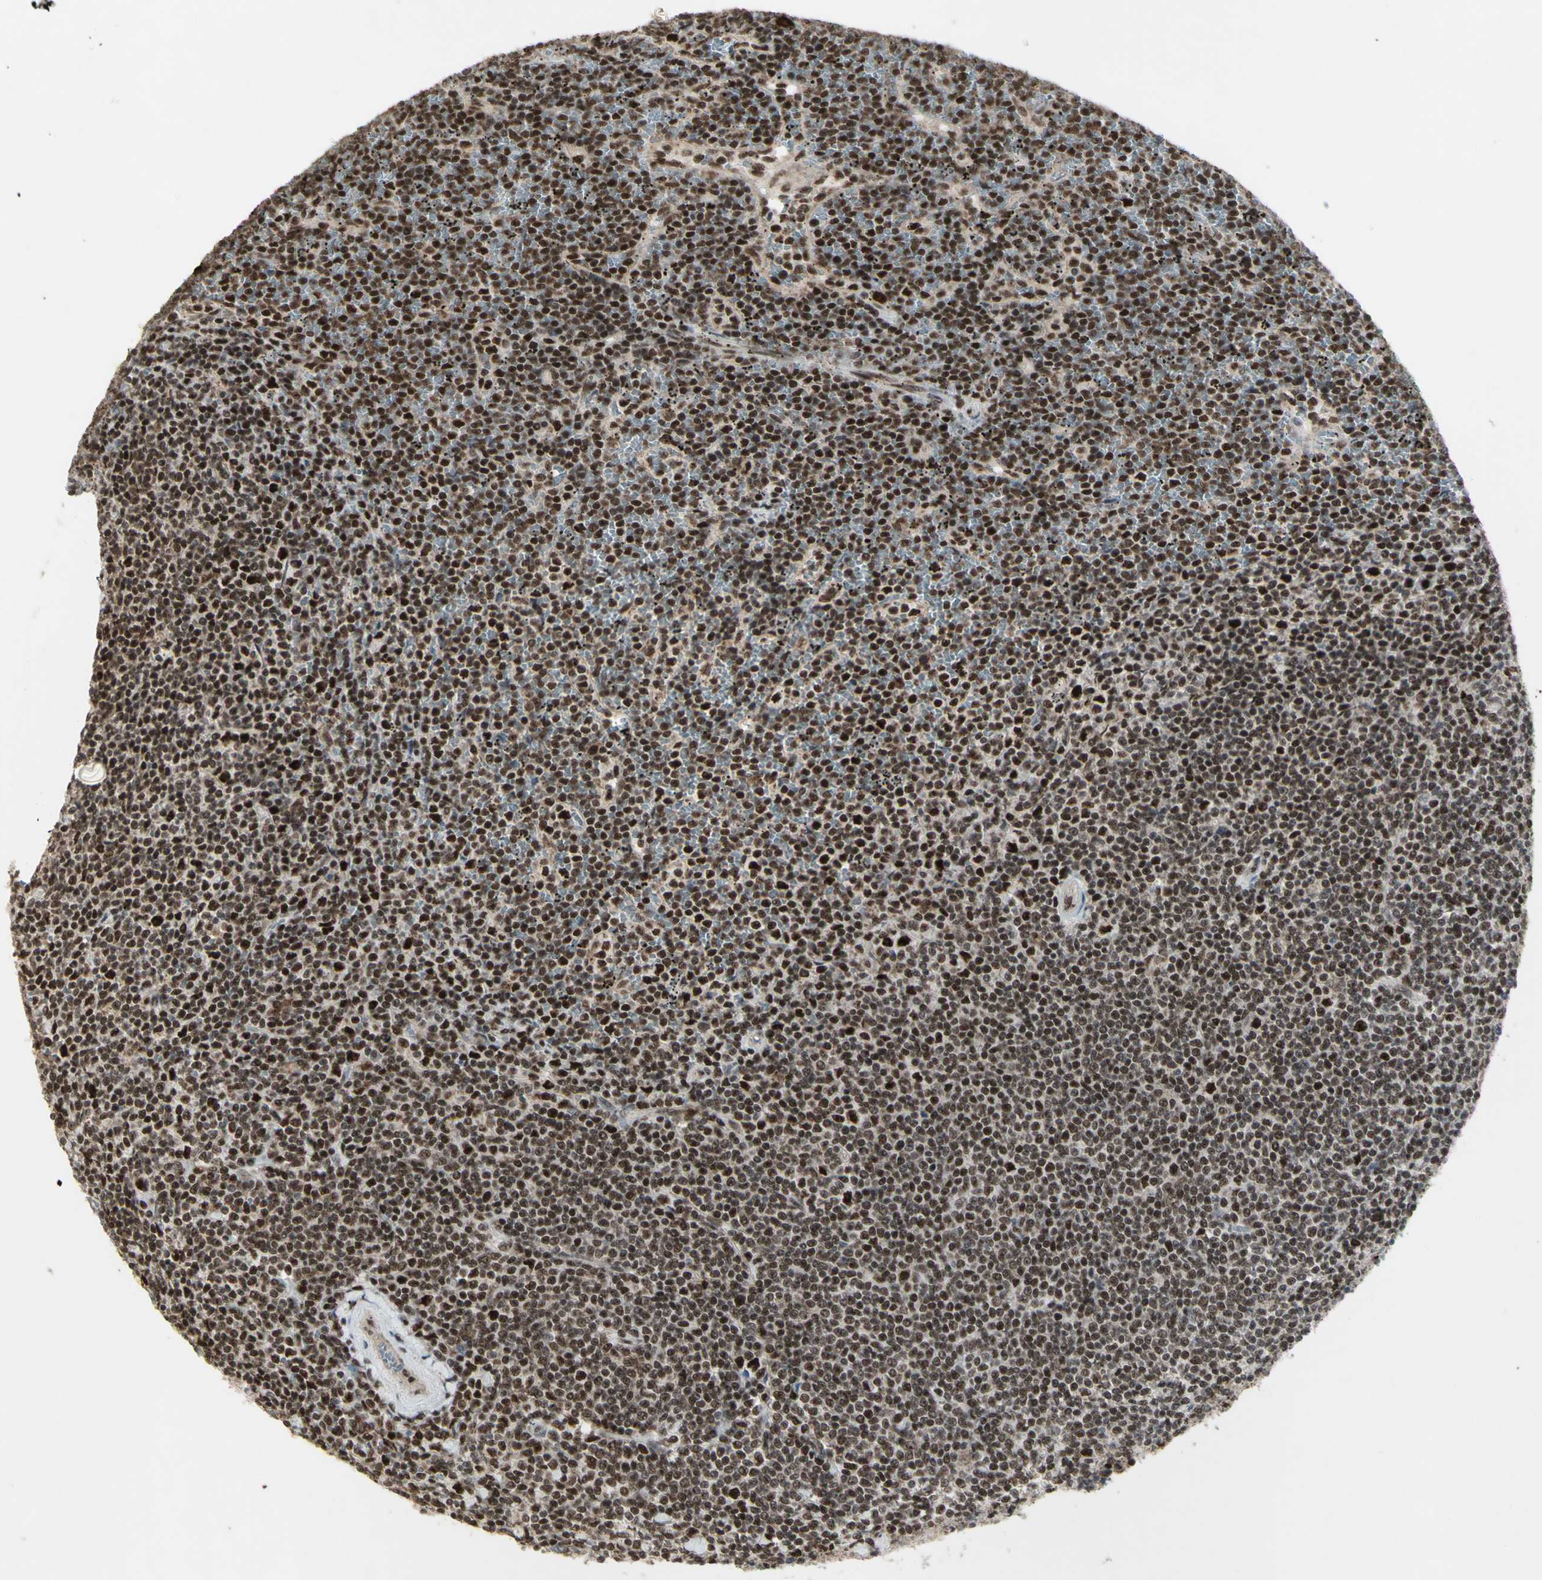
{"staining": {"intensity": "strong", "quantity": ">75%", "location": "nuclear"}, "tissue": "lymphoma", "cell_type": "Tumor cells", "image_type": "cancer", "snomed": [{"axis": "morphology", "description": "Malignant lymphoma, non-Hodgkin's type, Low grade"}, {"axis": "topography", "description": "Spleen"}], "caption": "Tumor cells demonstrate high levels of strong nuclear positivity in approximately >75% of cells in human lymphoma.", "gene": "CCNT1", "patient": {"sex": "female", "age": 19}}